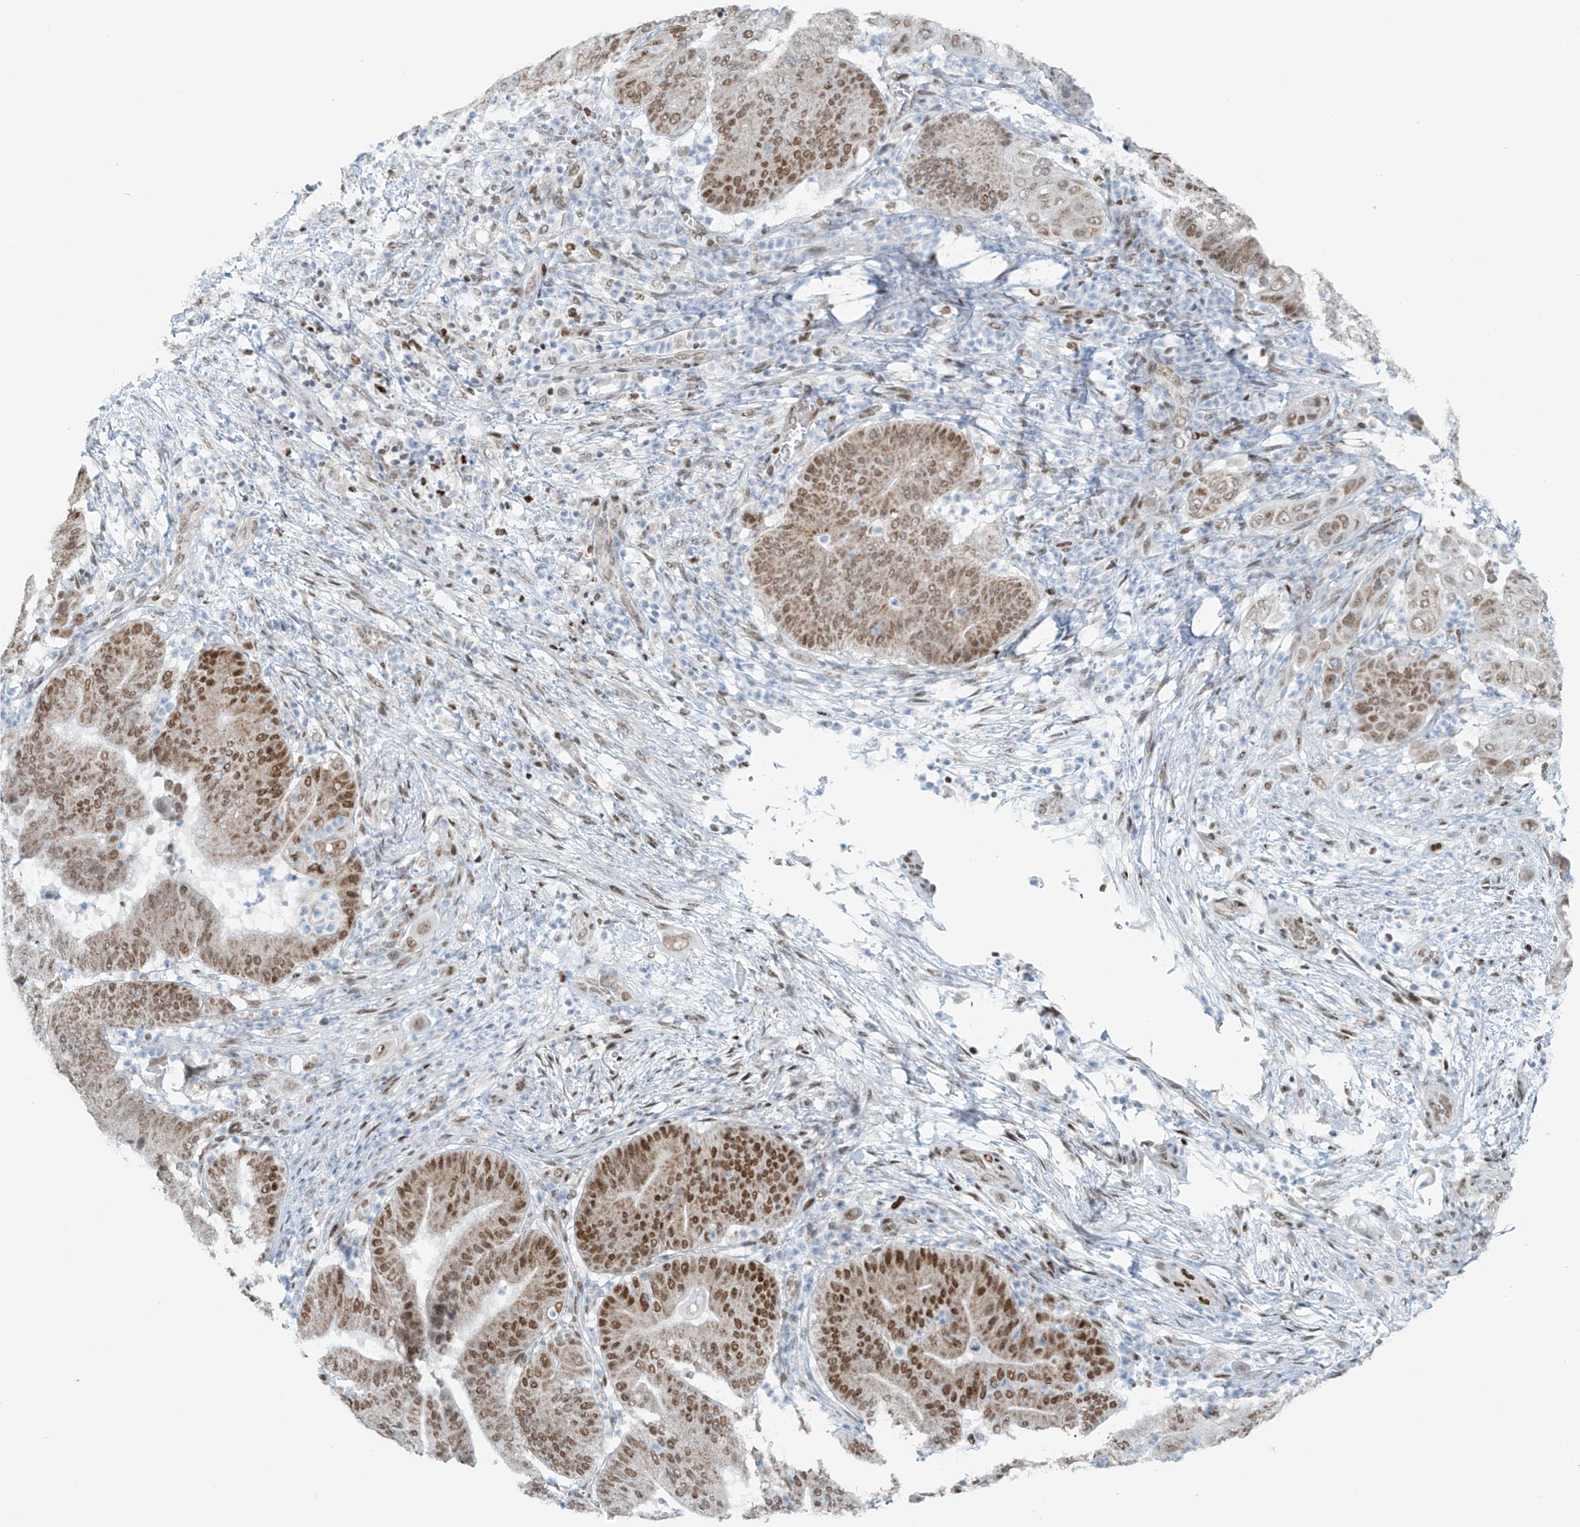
{"staining": {"intensity": "moderate", "quantity": ">75%", "location": "nuclear"}, "tissue": "pancreatic cancer", "cell_type": "Tumor cells", "image_type": "cancer", "snomed": [{"axis": "morphology", "description": "Adenocarcinoma, NOS"}, {"axis": "topography", "description": "Pancreas"}], "caption": "High-power microscopy captured an IHC photomicrograph of adenocarcinoma (pancreatic), revealing moderate nuclear expression in approximately >75% of tumor cells. (brown staining indicates protein expression, while blue staining denotes nuclei).", "gene": "WRNIP1", "patient": {"sex": "female", "age": 77}}